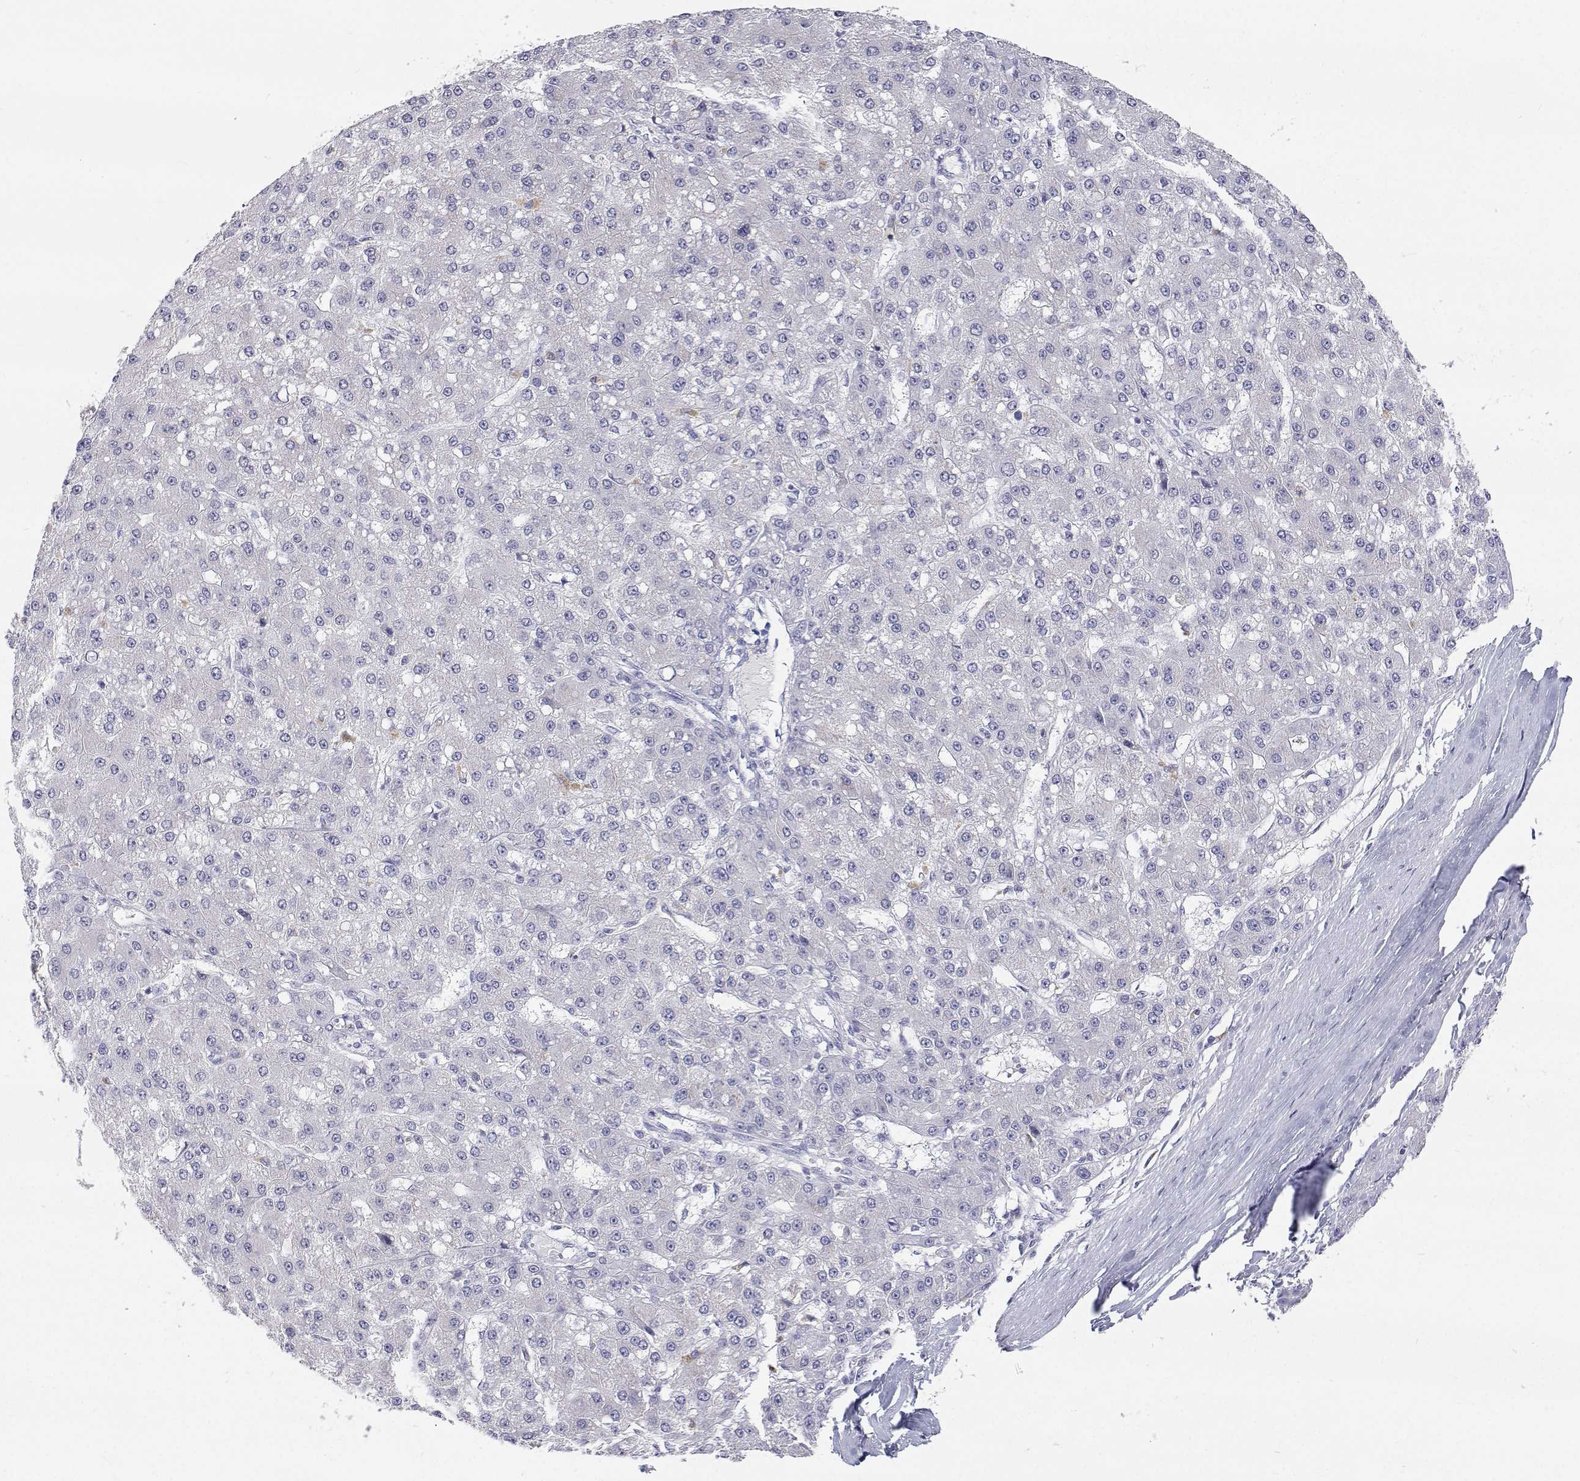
{"staining": {"intensity": "negative", "quantity": "none", "location": "none"}, "tissue": "liver cancer", "cell_type": "Tumor cells", "image_type": "cancer", "snomed": [{"axis": "morphology", "description": "Carcinoma, Hepatocellular, NOS"}, {"axis": "topography", "description": "Liver"}], "caption": "Tumor cells show no significant expression in liver cancer. (DAB (3,3'-diaminobenzidine) IHC, high magnification).", "gene": "NCR2", "patient": {"sex": "male", "age": 67}}